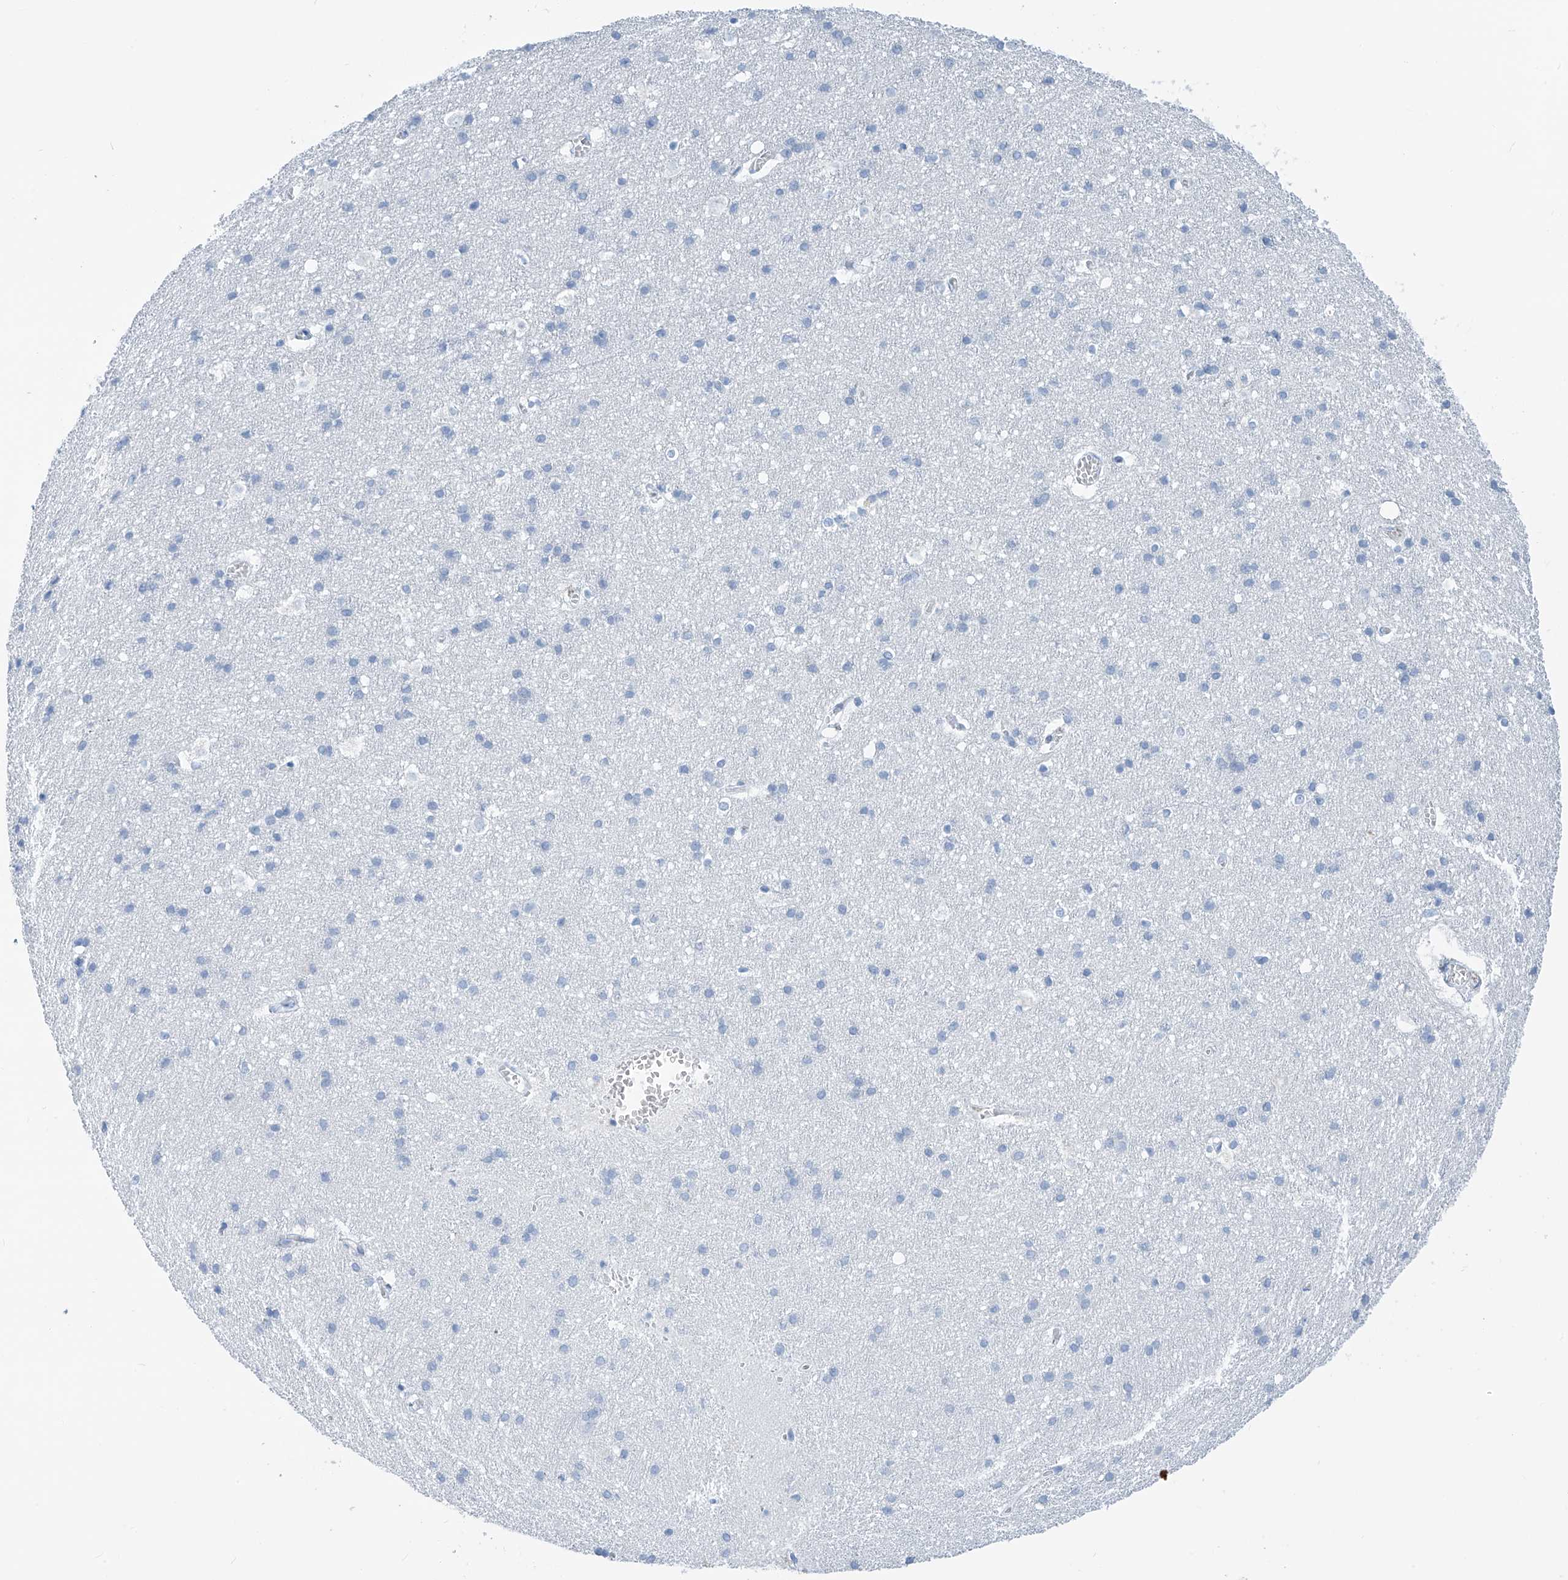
{"staining": {"intensity": "negative", "quantity": "none", "location": "none"}, "tissue": "cerebral cortex", "cell_type": "Endothelial cells", "image_type": "normal", "snomed": [{"axis": "morphology", "description": "Normal tissue, NOS"}, {"axis": "topography", "description": "Cerebral cortex"}], "caption": "An immunohistochemistry micrograph of unremarkable cerebral cortex is shown. There is no staining in endothelial cells of cerebral cortex.", "gene": "SGO2", "patient": {"sex": "male", "age": 54}}